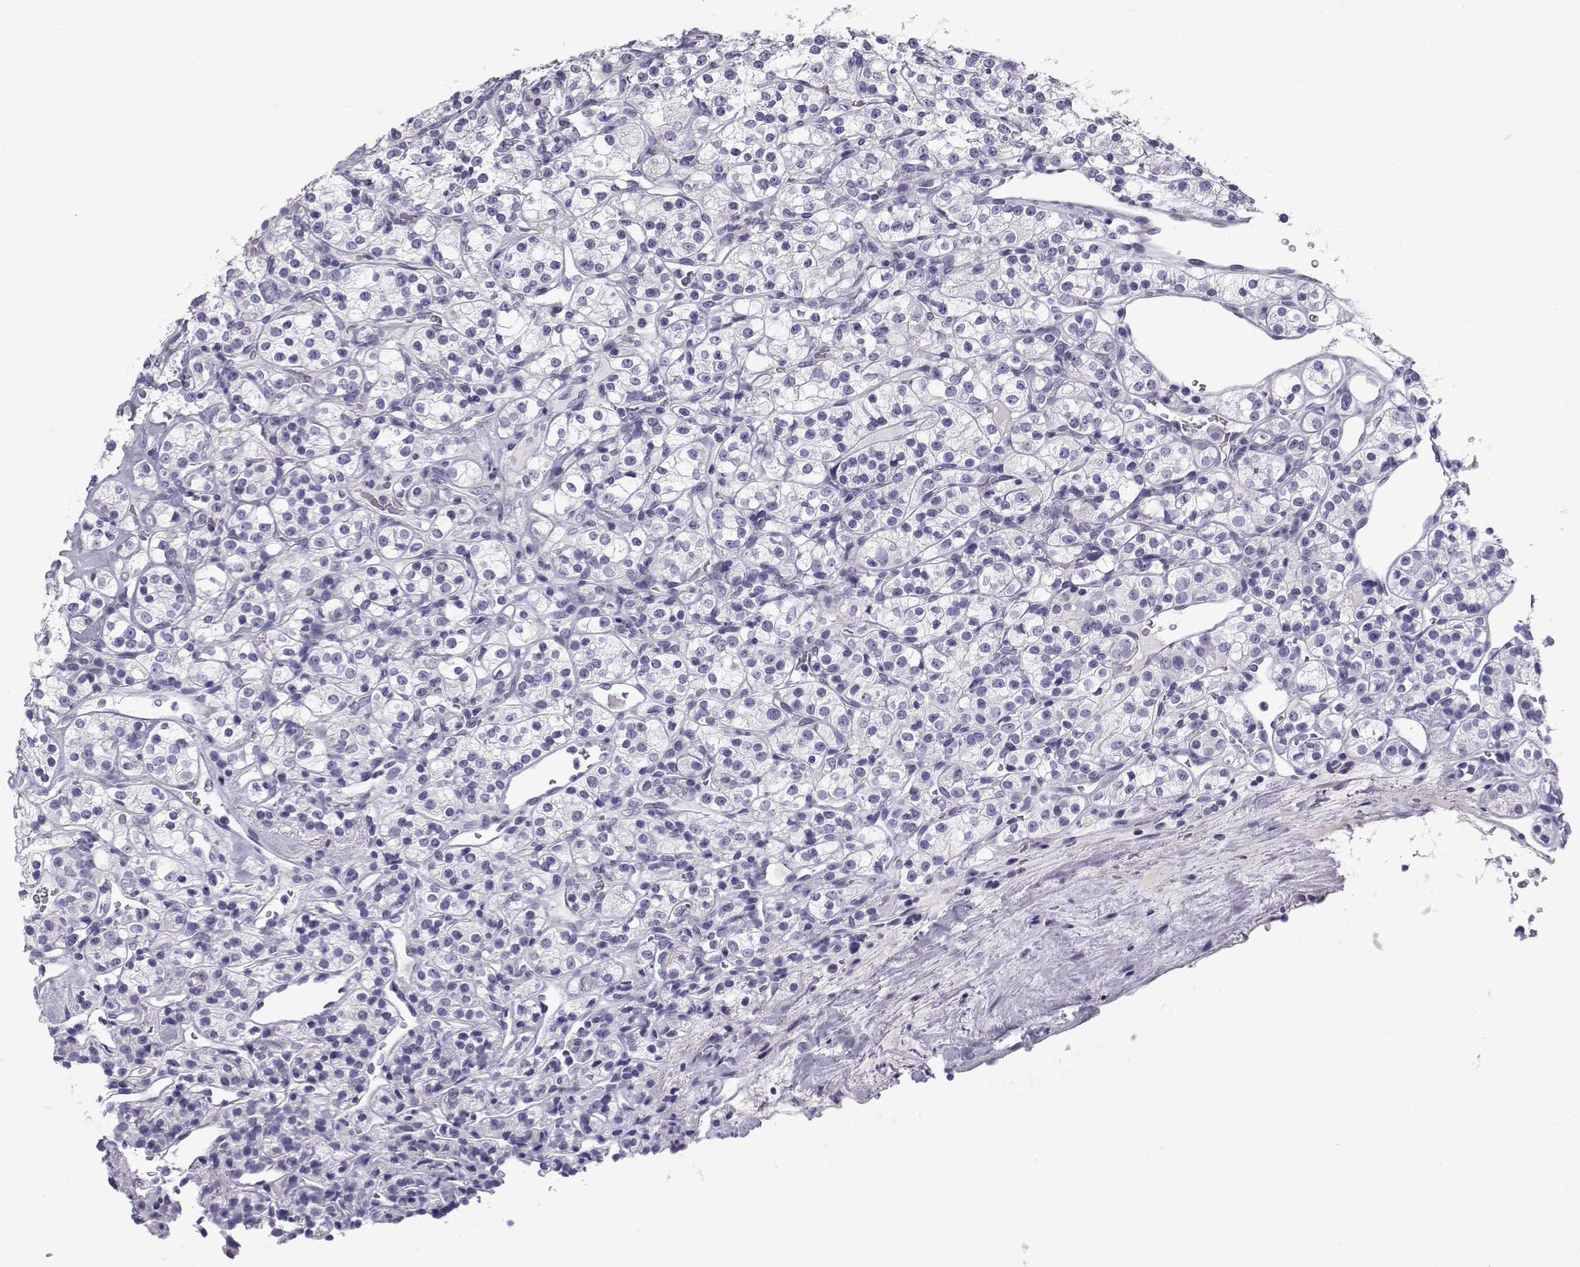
{"staining": {"intensity": "negative", "quantity": "none", "location": "none"}, "tissue": "renal cancer", "cell_type": "Tumor cells", "image_type": "cancer", "snomed": [{"axis": "morphology", "description": "Adenocarcinoma, NOS"}, {"axis": "topography", "description": "Kidney"}], "caption": "Image shows no protein positivity in tumor cells of renal adenocarcinoma tissue.", "gene": "RNASE12", "patient": {"sex": "male", "age": 77}}